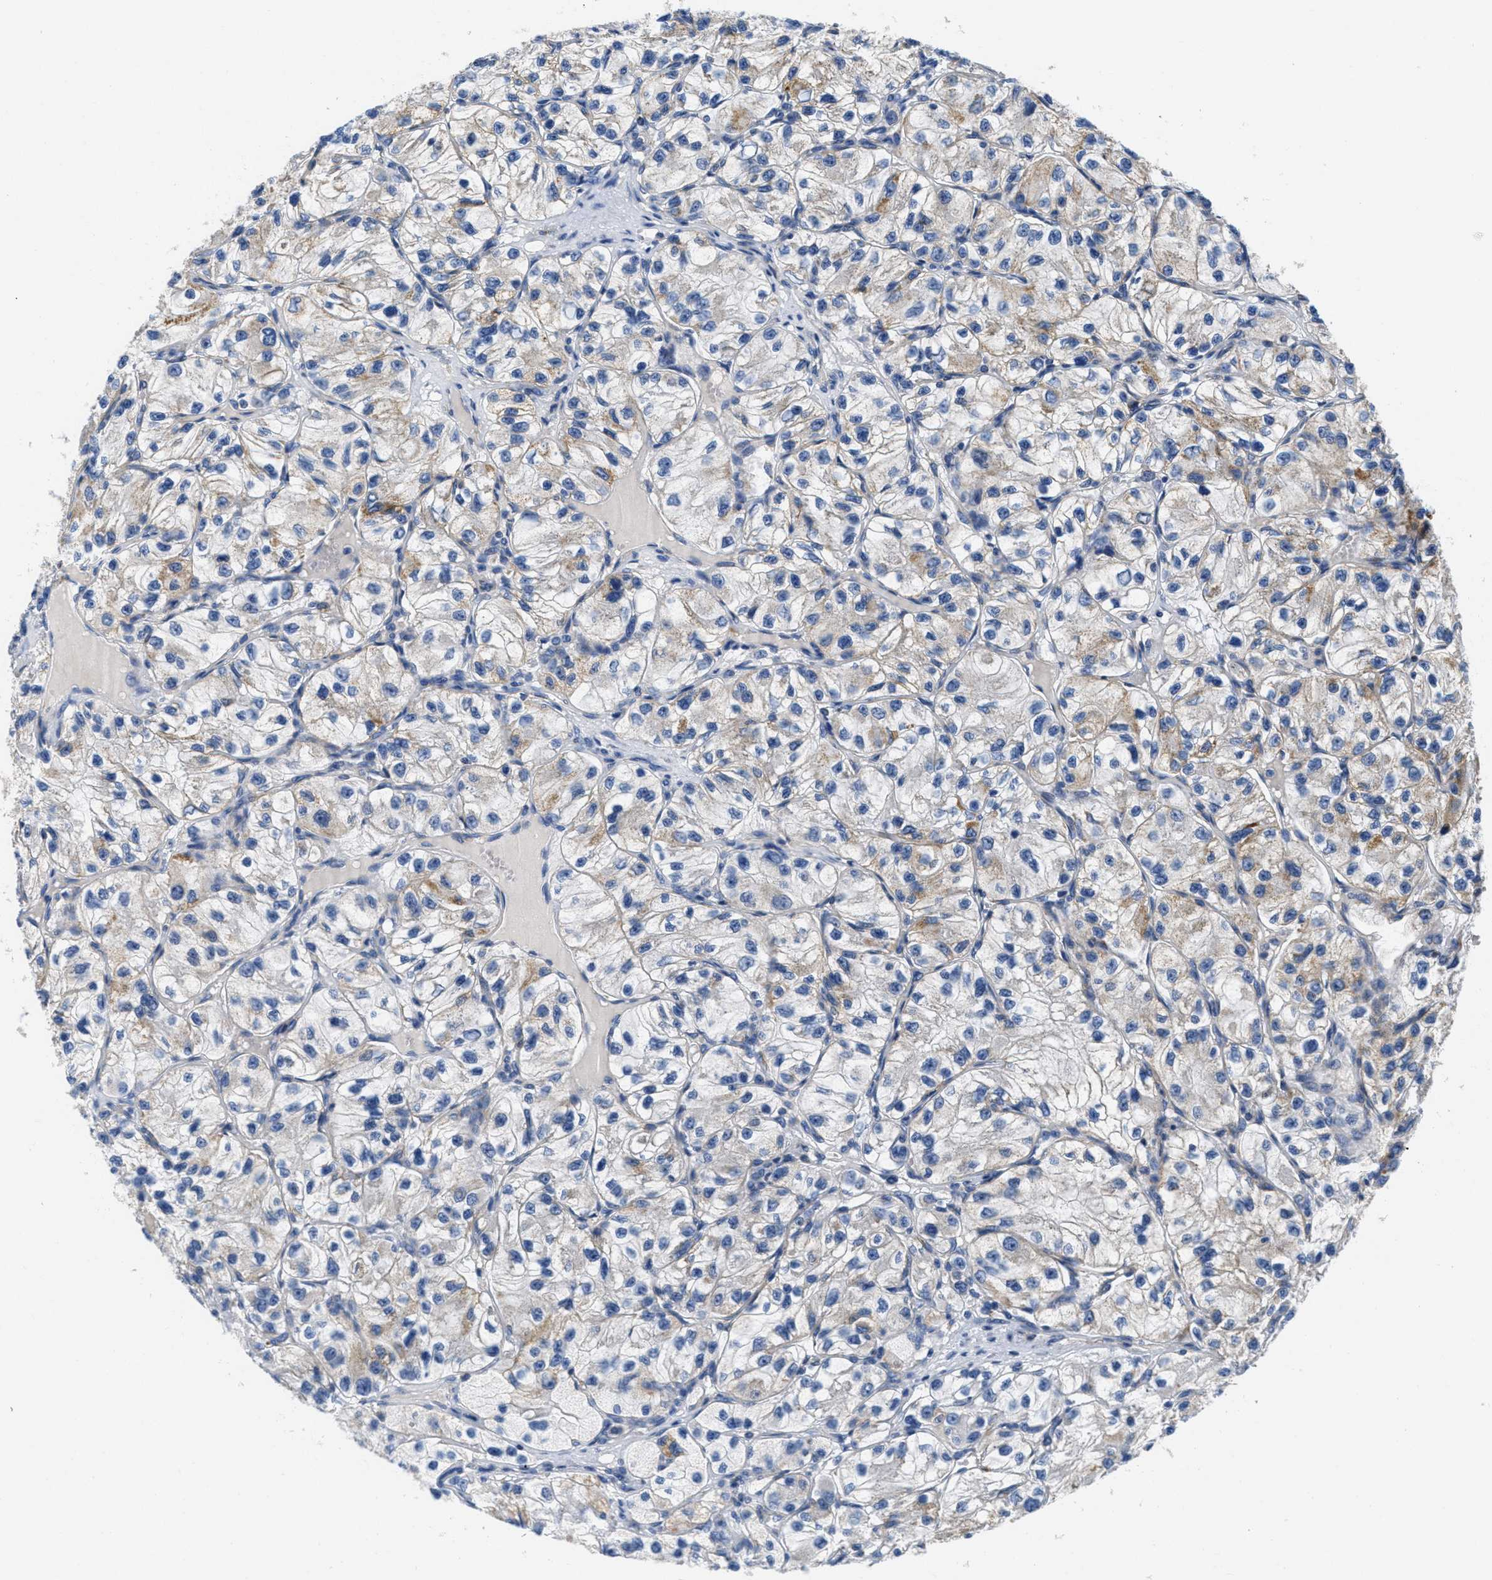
{"staining": {"intensity": "moderate", "quantity": "25%-75%", "location": "cytoplasmic/membranous"}, "tissue": "renal cancer", "cell_type": "Tumor cells", "image_type": "cancer", "snomed": [{"axis": "morphology", "description": "Adenocarcinoma, NOS"}, {"axis": "topography", "description": "Kidney"}], "caption": "Renal cancer tissue demonstrates moderate cytoplasmic/membranous staining in approximately 25%-75% of tumor cells", "gene": "KCNJ5", "patient": {"sex": "female", "age": 57}}